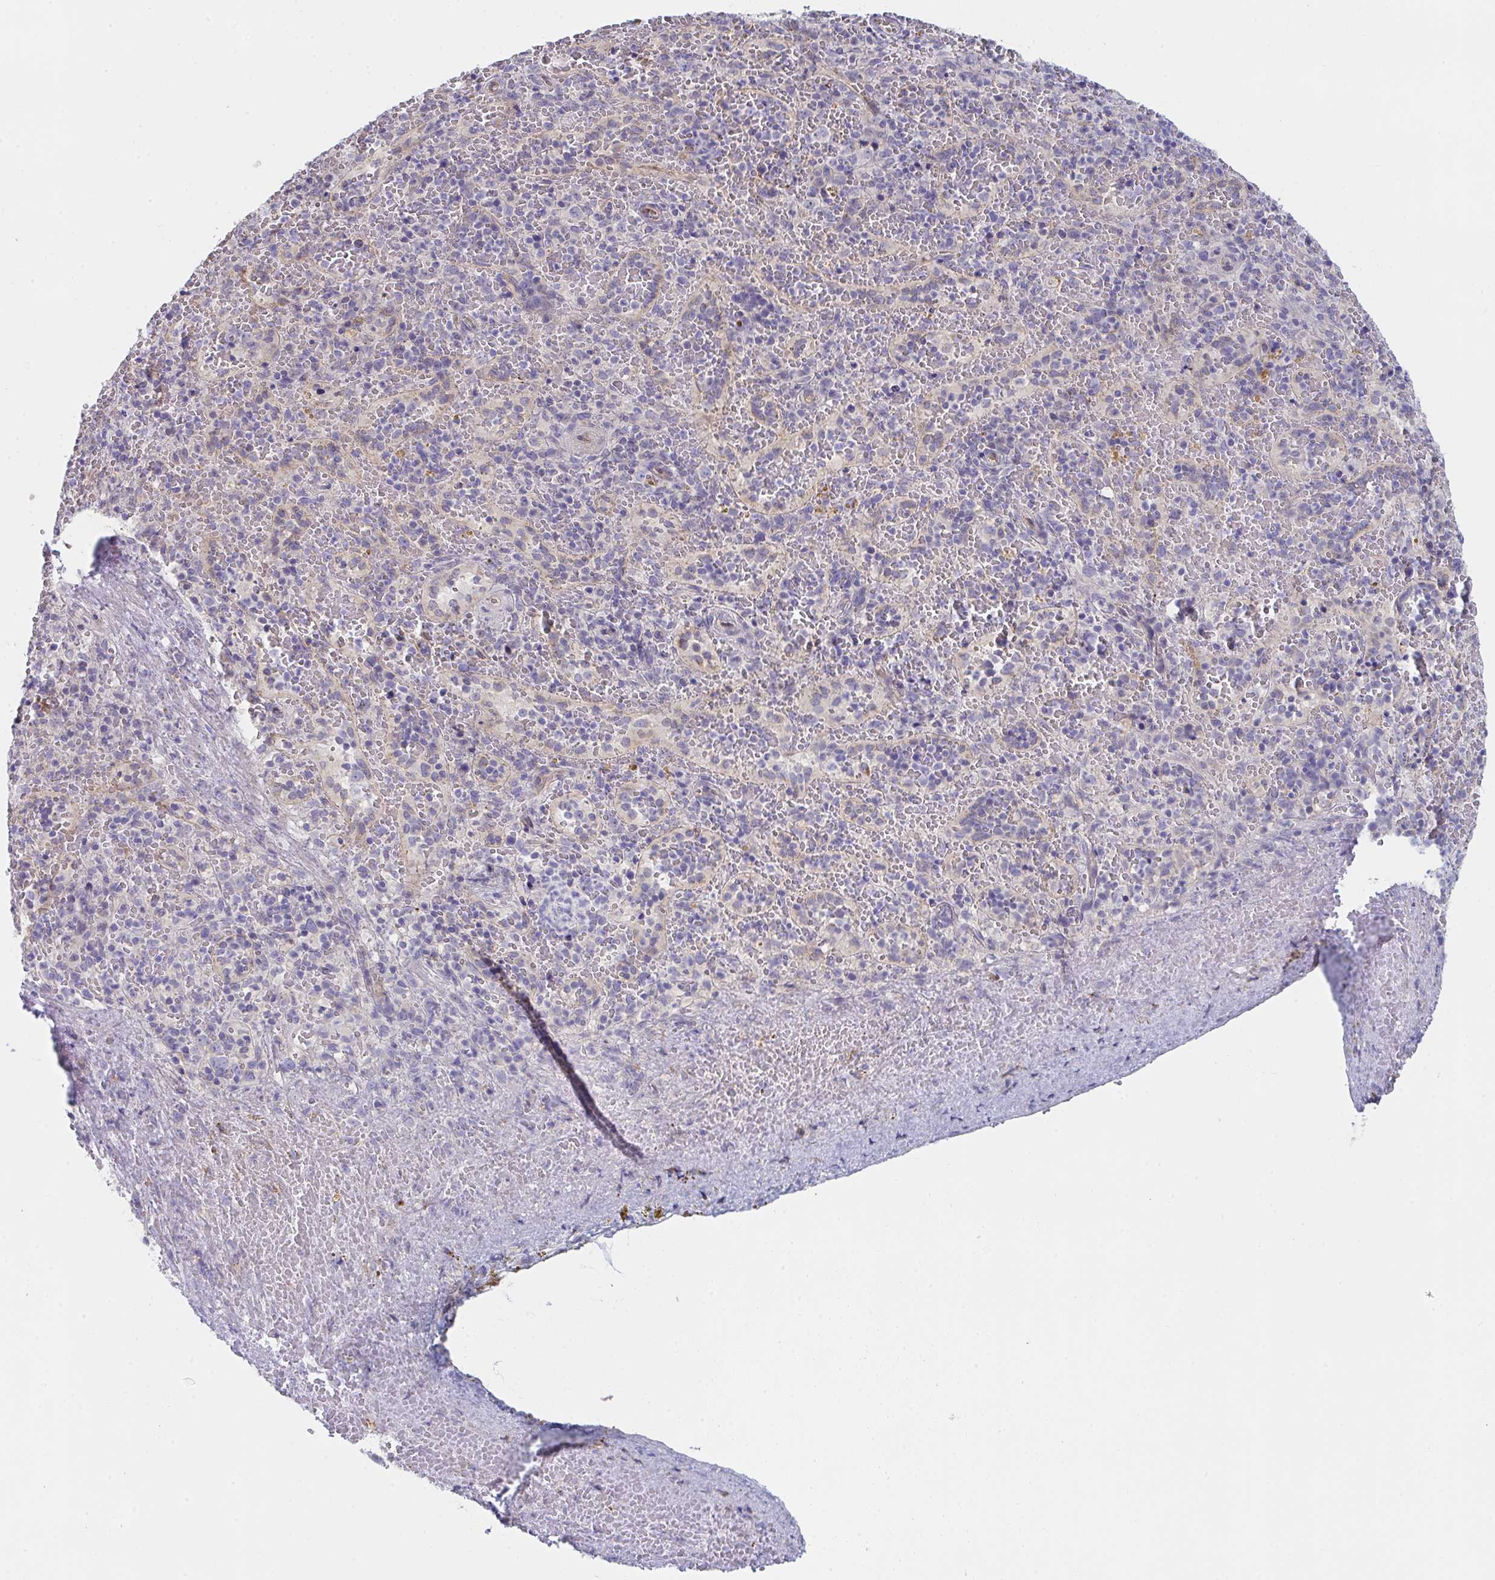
{"staining": {"intensity": "negative", "quantity": "none", "location": "none"}, "tissue": "spleen", "cell_type": "Cells in red pulp", "image_type": "normal", "snomed": [{"axis": "morphology", "description": "Normal tissue, NOS"}, {"axis": "topography", "description": "Spleen"}], "caption": "This is an immunohistochemistry photomicrograph of normal spleen. There is no positivity in cells in red pulp.", "gene": "VWDE", "patient": {"sex": "female", "age": 50}}